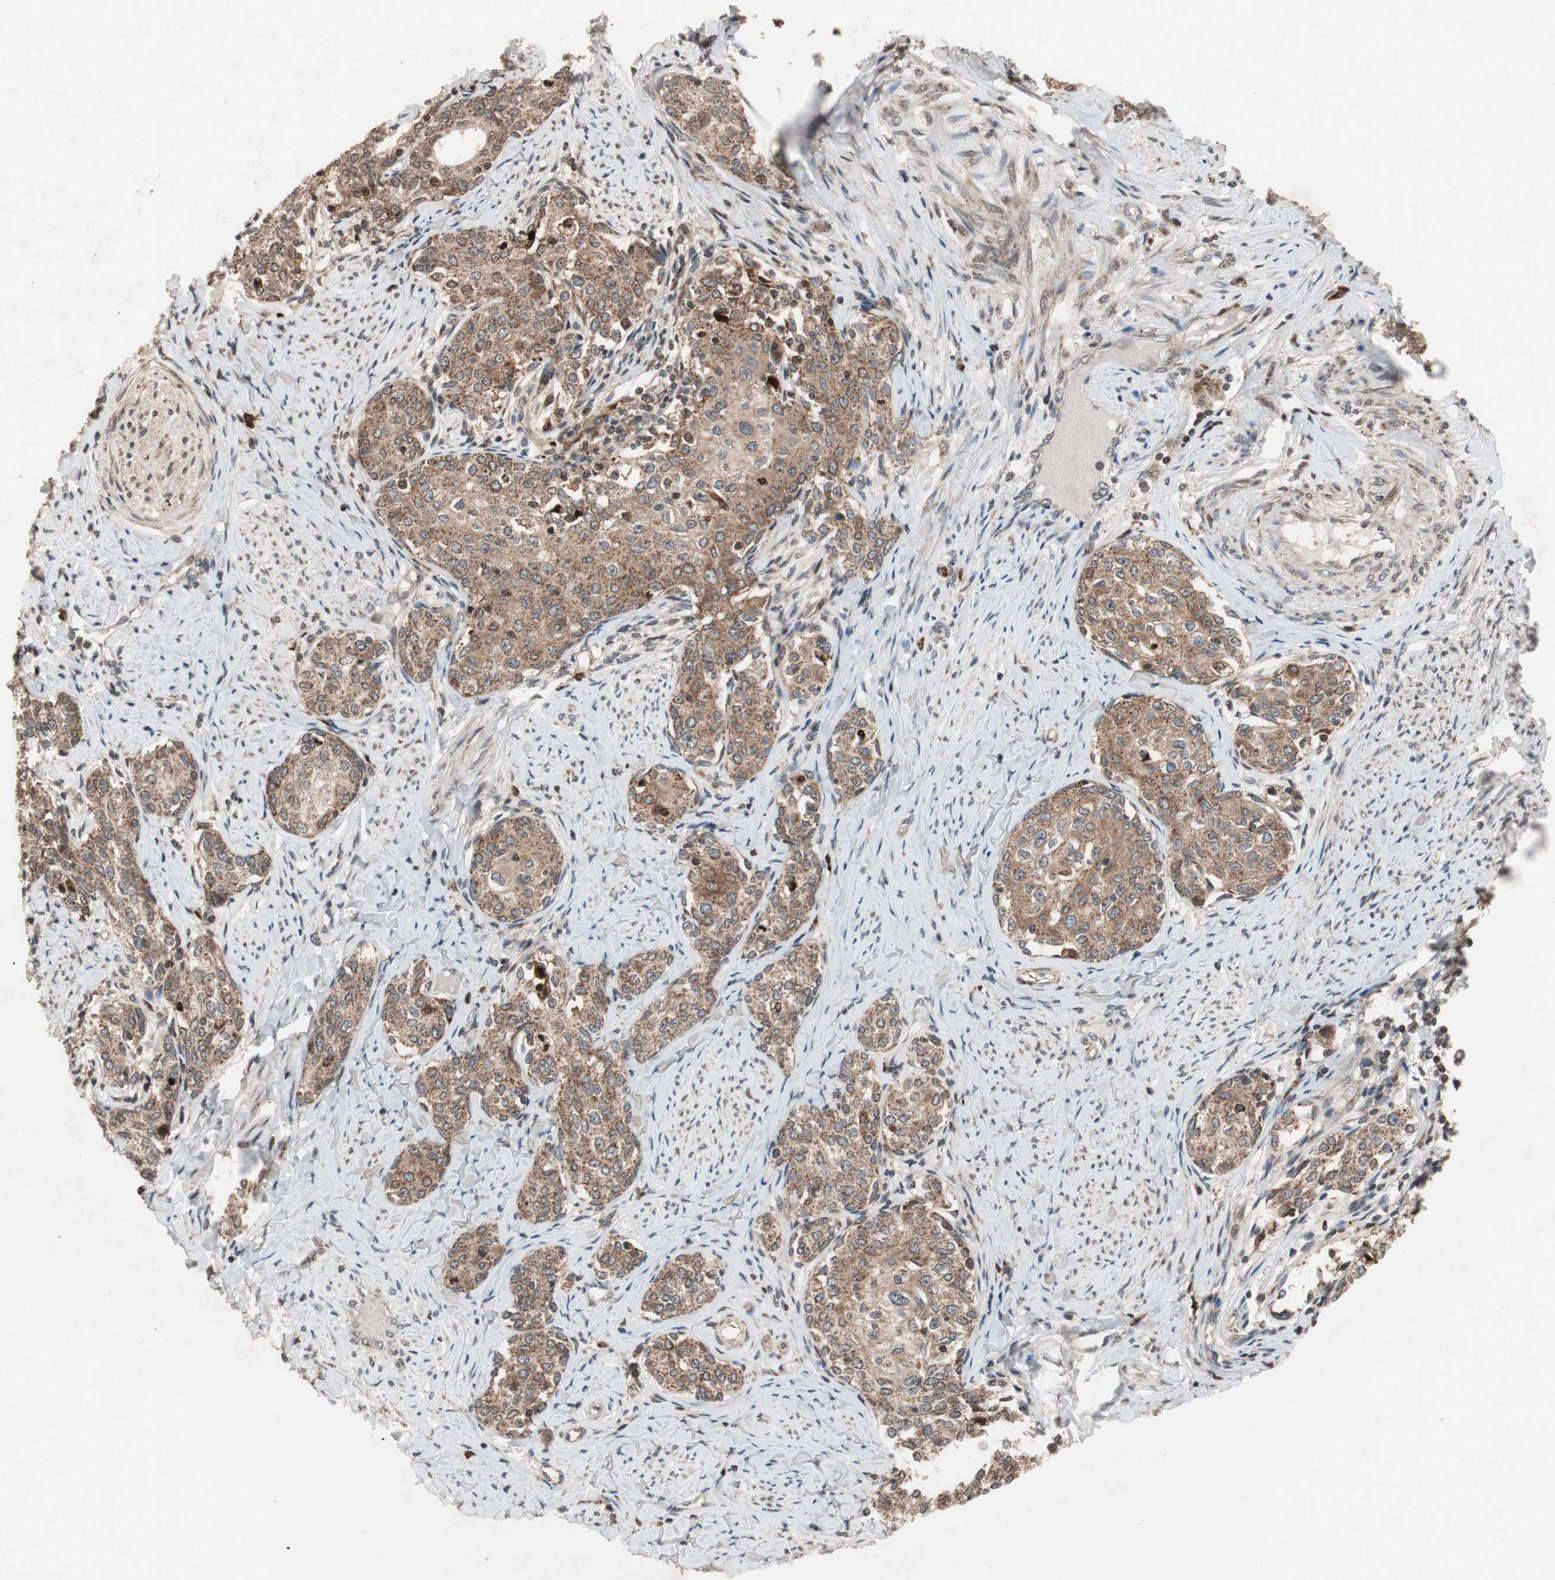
{"staining": {"intensity": "moderate", "quantity": ">75%", "location": "cytoplasmic/membranous"}, "tissue": "cervical cancer", "cell_type": "Tumor cells", "image_type": "cancer", "snomed": [{"axis": "morphology", "description": "Squamous cell carcinoma, NOS"}, {"axis": "morphology", "description": "Adenocarcinoma, NOS"}, {"axis": "topography", "description": "Cervix"}], "caption": "About >75% of tumor cells in human cervical cancer demonstrate moderate cytoplasmic/membranous protein positivity as visualized by brown immunohistochemical staining.", "gene": "NF2", "patient": {"sex": "female", "age": 52}}